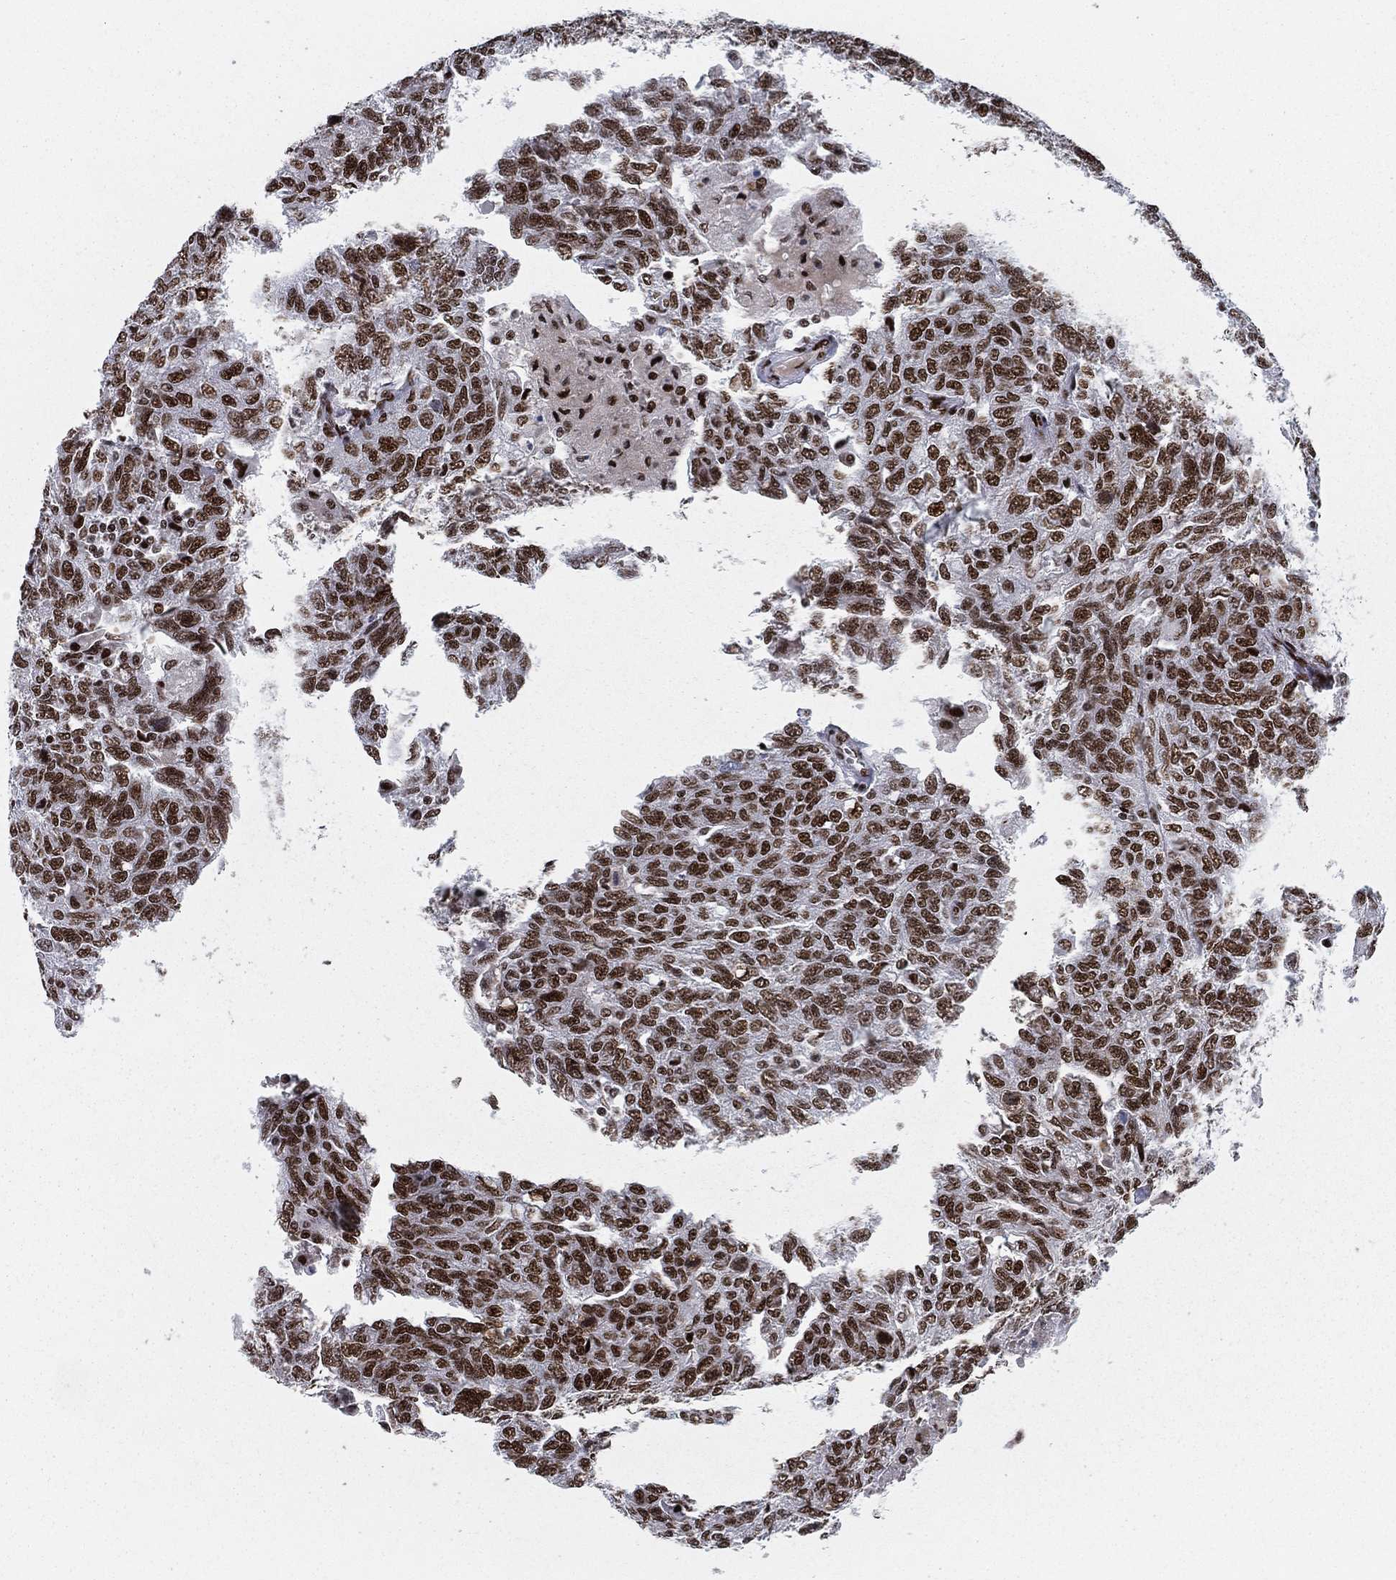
{"staining": {"intensity": "strong", "quantity": ">75%", "location": "nuclear"}, "tissue": "ovarian cancer", "cell_type": "Tumor cells", "image_type": "cancer", "snomed": [{"axis": "morphology", "description": "Cystadenocarcinoma, serous, NOS"}, {"axis": "topography", "description": "Ovary"}], "caption": "Brown immunohistochemical staining in serous cystadenocarcinoma (ovarian) exhibits strong nuclear staining in about >75% of tumor cells.", "gene": "RTF1", "patient": {"sex": "female", "age": 71}}